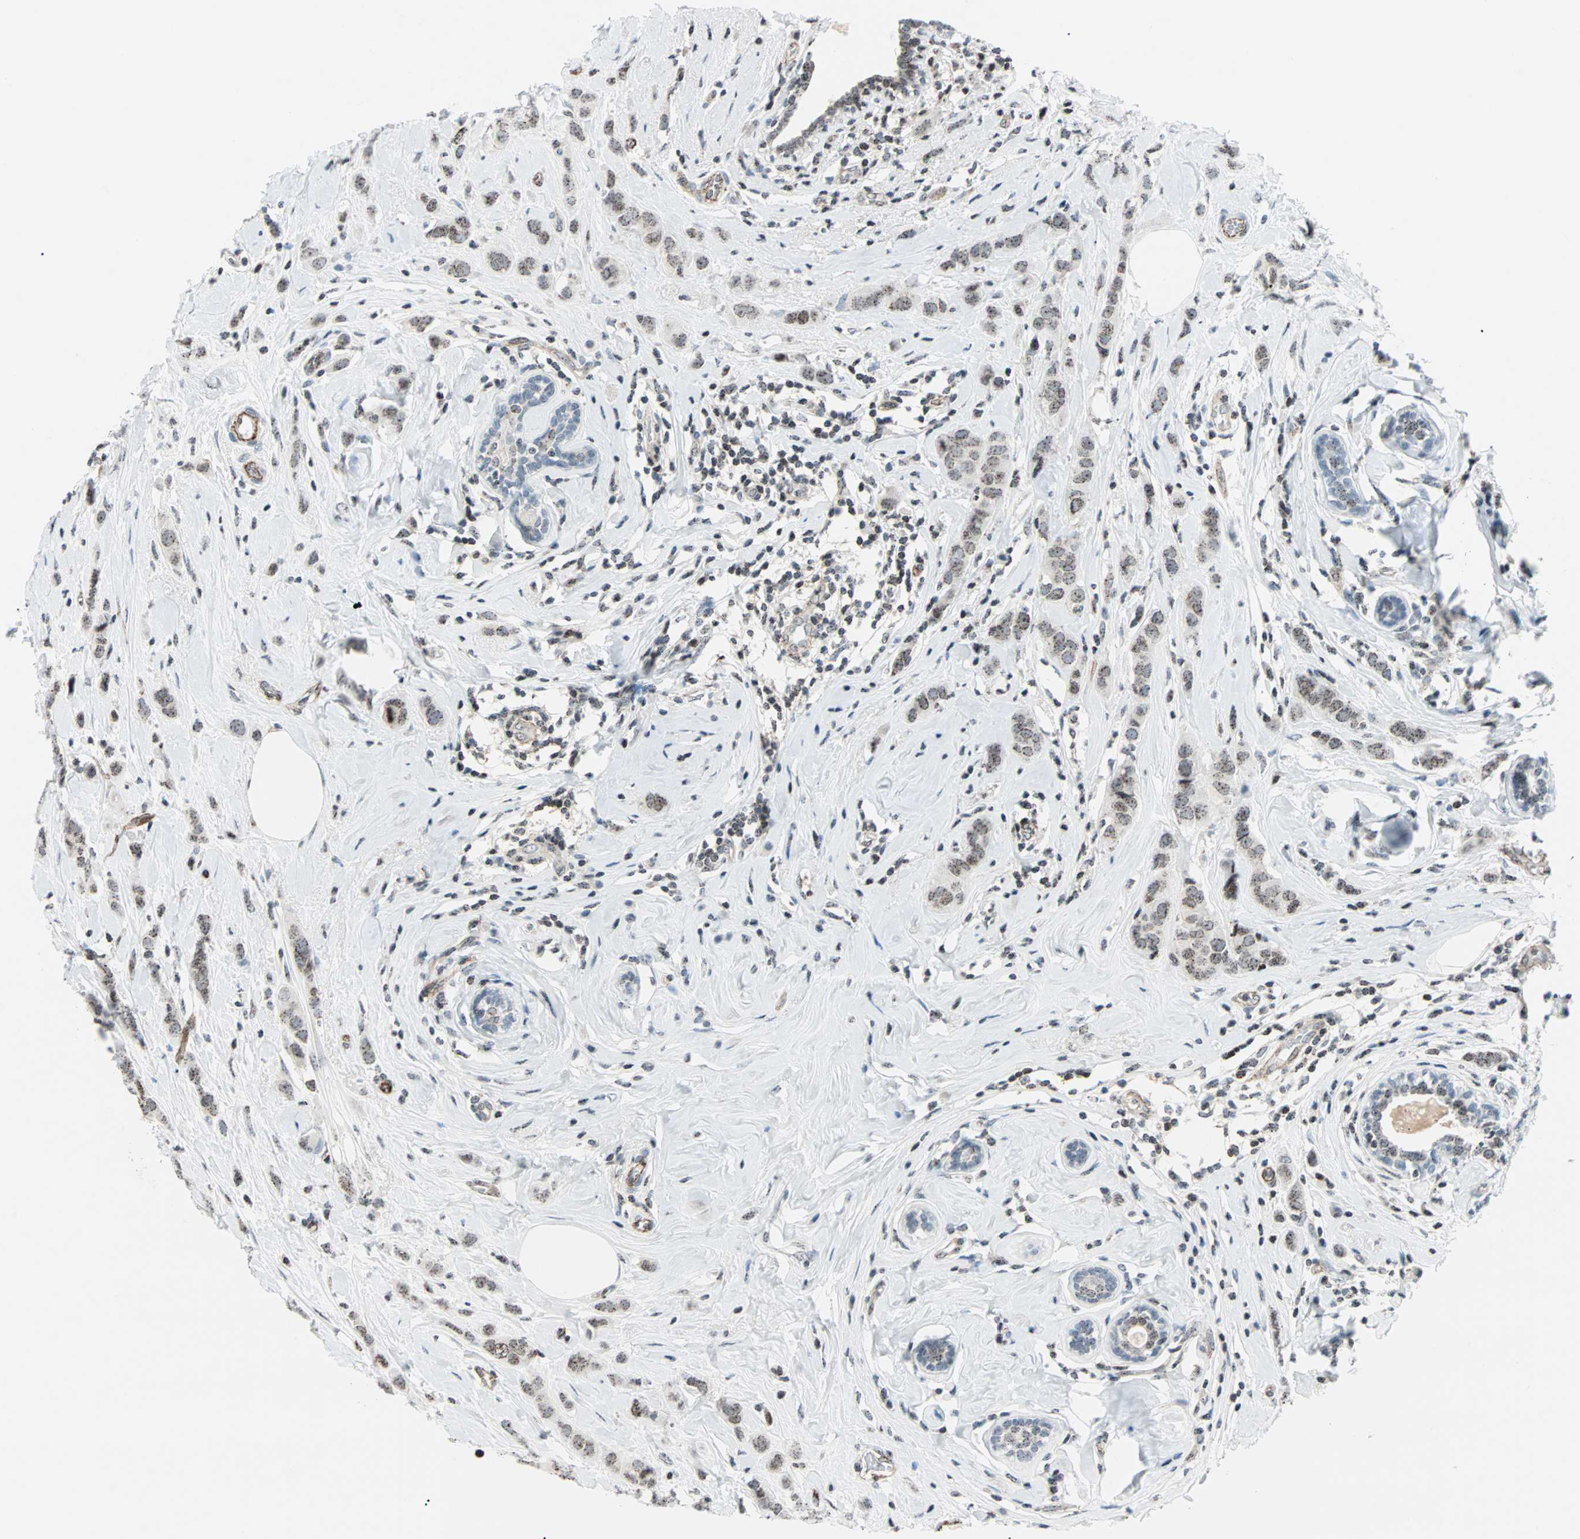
{"staining": {"intensity": "weak", "quantity": ">75%", "location": "nuclear"}, "tissue": "breast cancer", "cell_type": "Tumor cells", "image_type": "cancer", "snomed": [{"axis": "morphology", "description": "Normal tissue, NOS"}, {"axis": "morphology", "description": "Duct carcinoma"}, {"axis": "topography", "description": "Breast"}], "caption": "Breast intraductal carcinoma was stained to show a protein in brown. There is low levels of weak nuclear expression in approximately >75% of tumor cells.", "gene": "CENPA", "patient": {"sex": "female", "age": 50}}